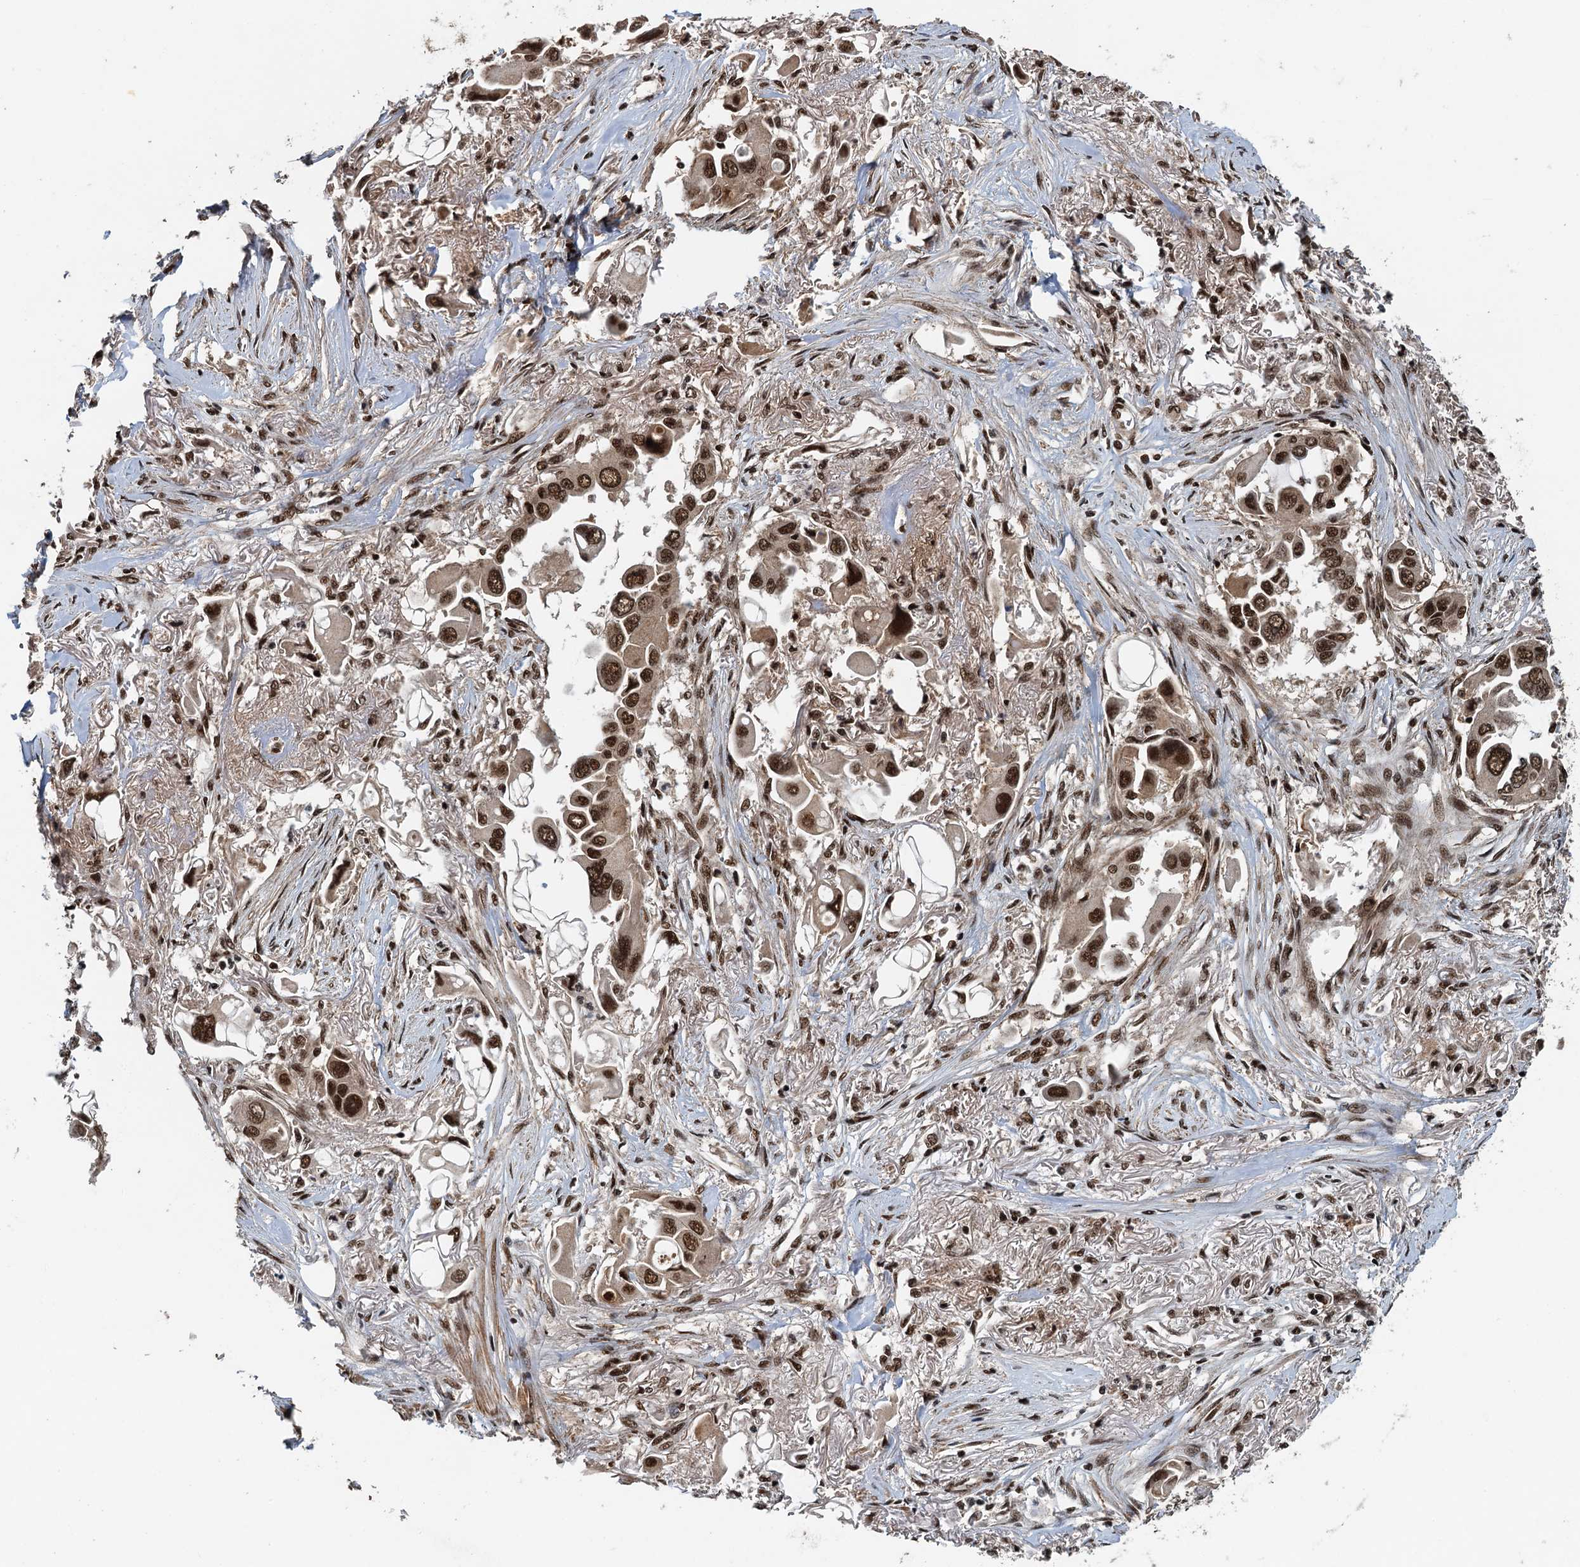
{"staining": {"intensity": "moderate", "quantity": ">75%", "location": "nuclear"}, "tissue": "lung cancer", "cell_type": "Tumor cells", "image_type": "cancer", "snomed": [{"axis": "morphology", "description": "Adenocarcinoma, NOS"}, {"axis": "topography", "description": "Lung"}], "caption": "The photomicrograph exhibits immunohistochemical staining of lung adenocarcinoma. There is moderate nuclear positivity is appreciated in approximately >75% of tumor cells.", "gene": "ZC3H18", "patient": {"sex": "female", "age": 76}}